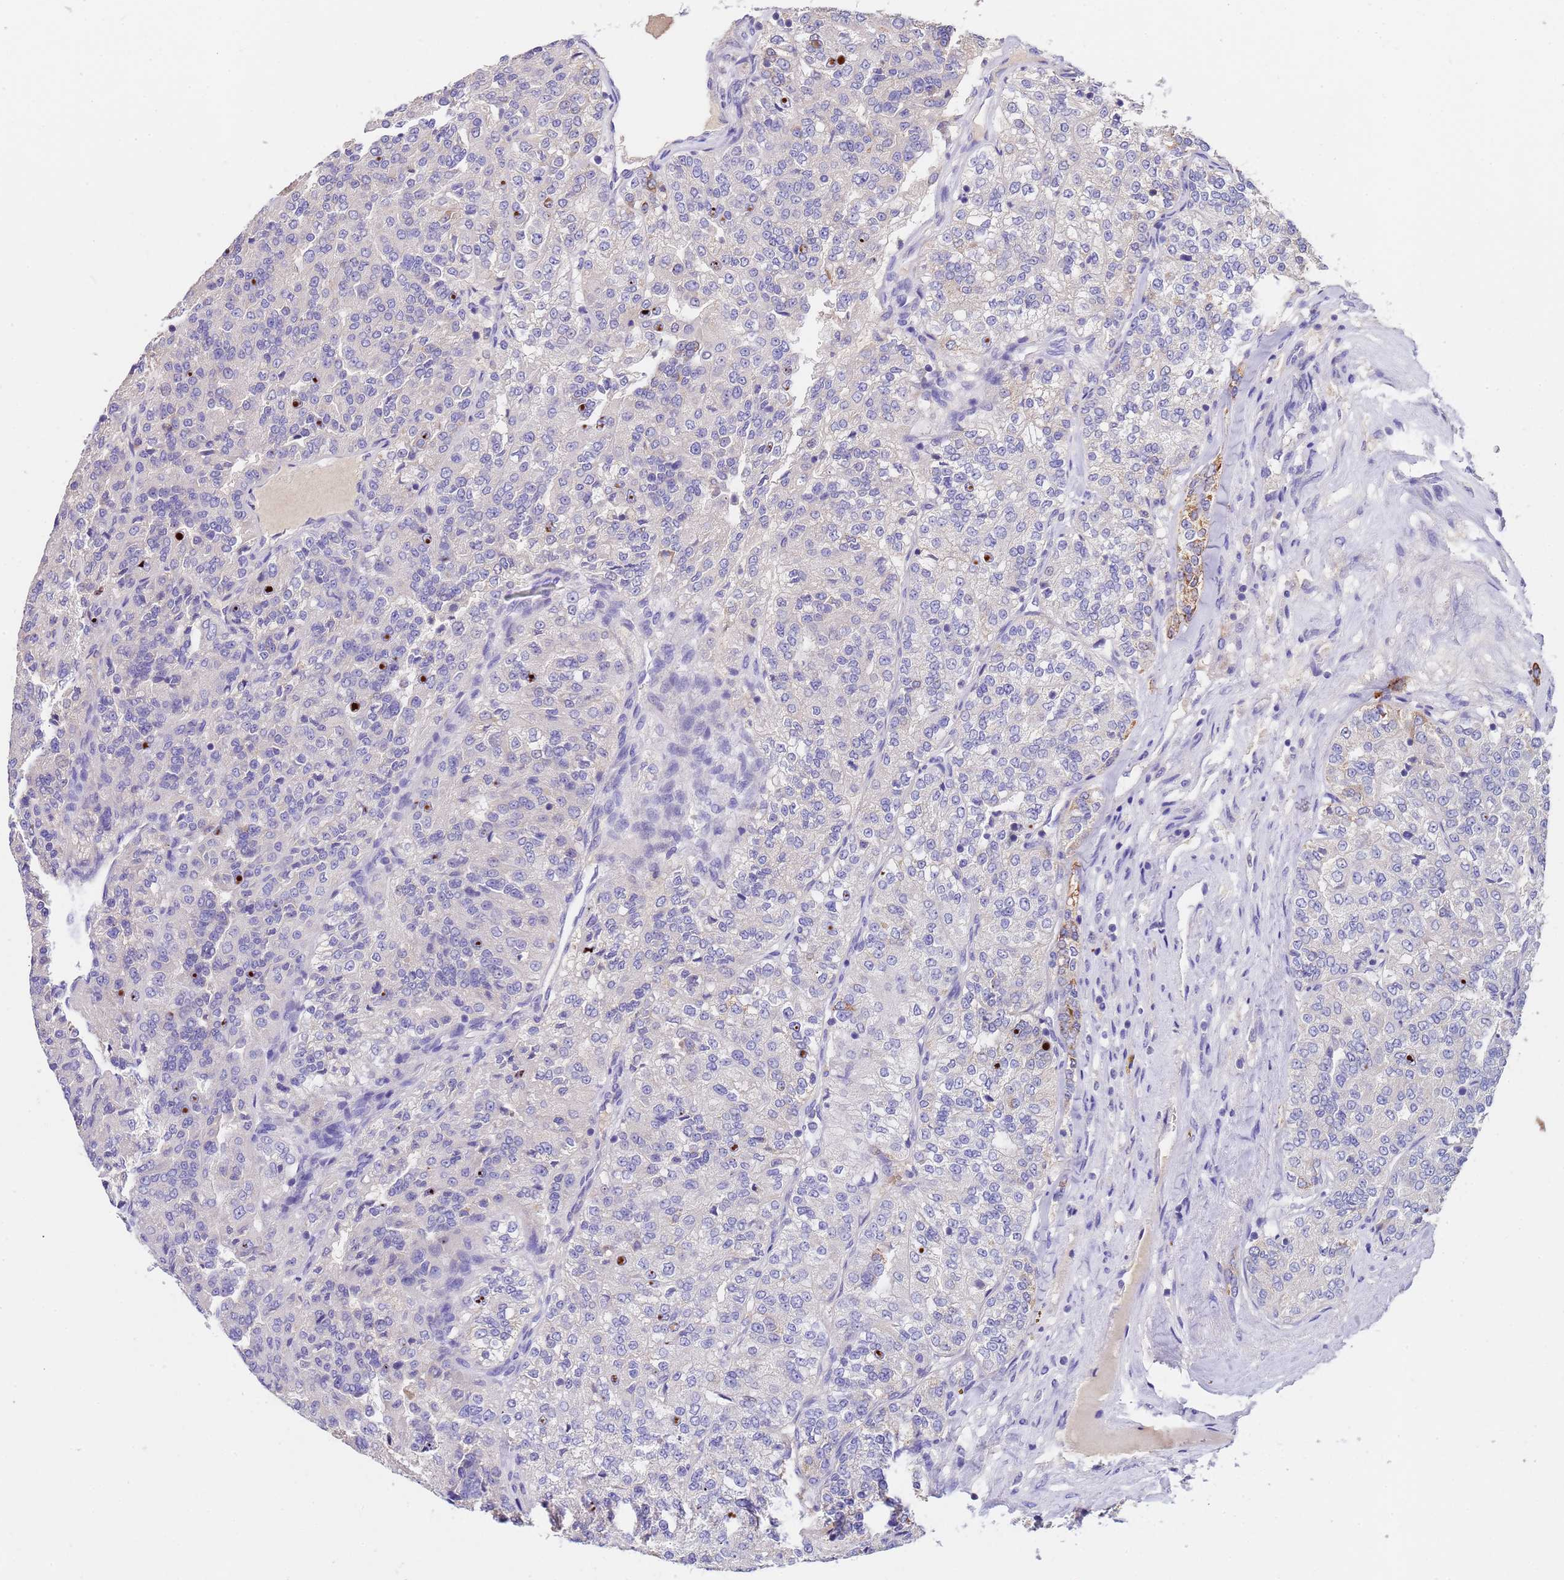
{"staining": {"intensity": "moderate", "quantity": "<25%", "location": "cytoplasmic/membranous"}, "tissue": "renal cancer", "cell_type": "Tumor cells", "image_type": "cancer", "snomed": [{"axis": "morphology", "description": "Adenocarcinoma, NOS"}, {"axis": "topography", "description": "Kidney"}], "caption": "Tumor cells exhibit low levels of moderate cytoplasmic/membranous staining in about <25% of cells in renal adenocarcinoma.", "gene": "SLC24A3", "patient": {"sex": "female", "age": 63}}